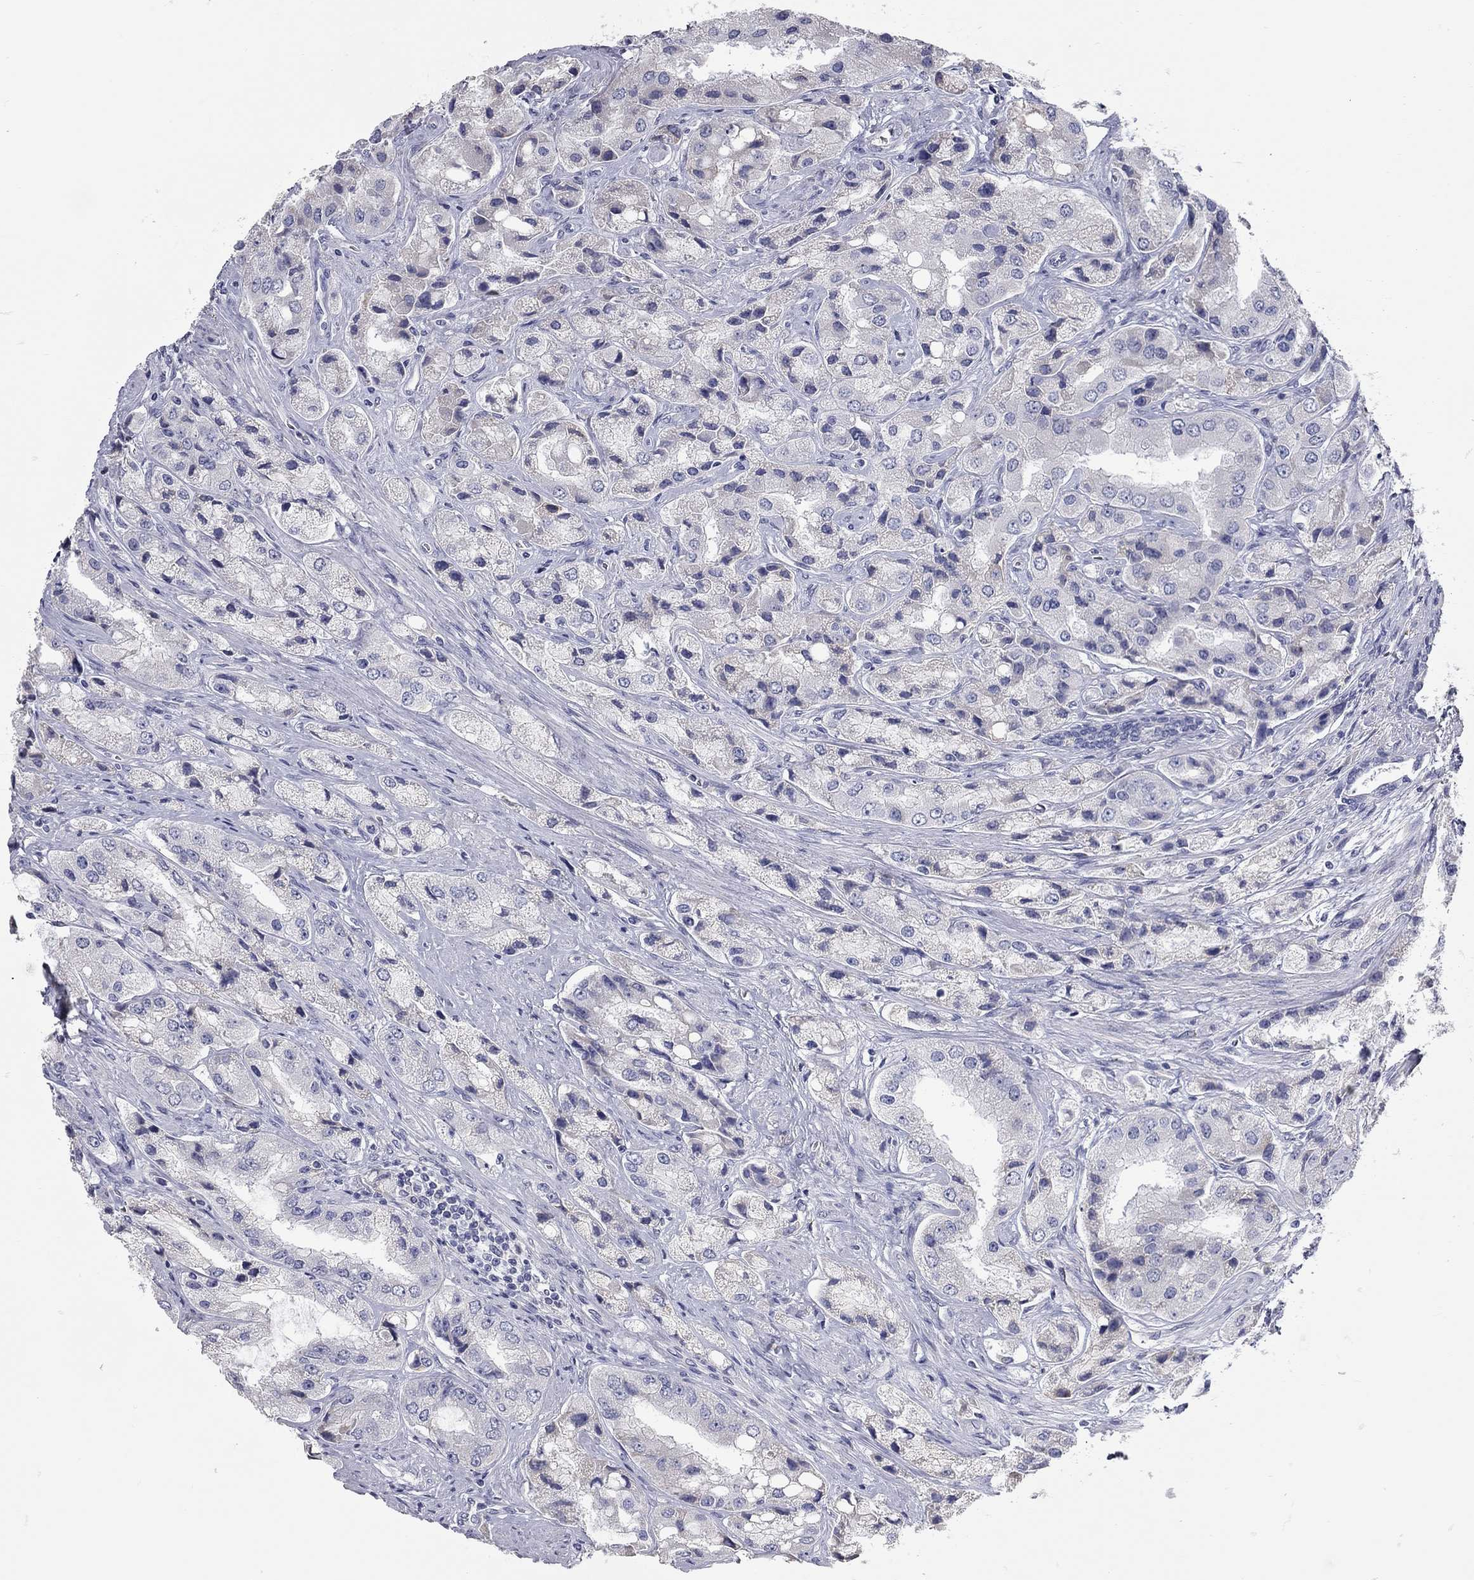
{"staining": {"intensity": "negative", "quantity": "none", "location": "none"}, "tissue": "prostate cancer", "cell_type": "Tumor cells", "image_type": "cancer", "snomed": [{"axis": "morphology", "description": "Adenocarcinoma, Low grade"}, {"axis": "topography", "description": "Prostate"}], "caption": "This is an immunohistochemistry (IHC) micrograph of prostate cancer (low-grade adenocarcinoma). There is no expression in tumor cells.", "gene": "XAGE2", "patient": {"sex": "male", "age": 69}}